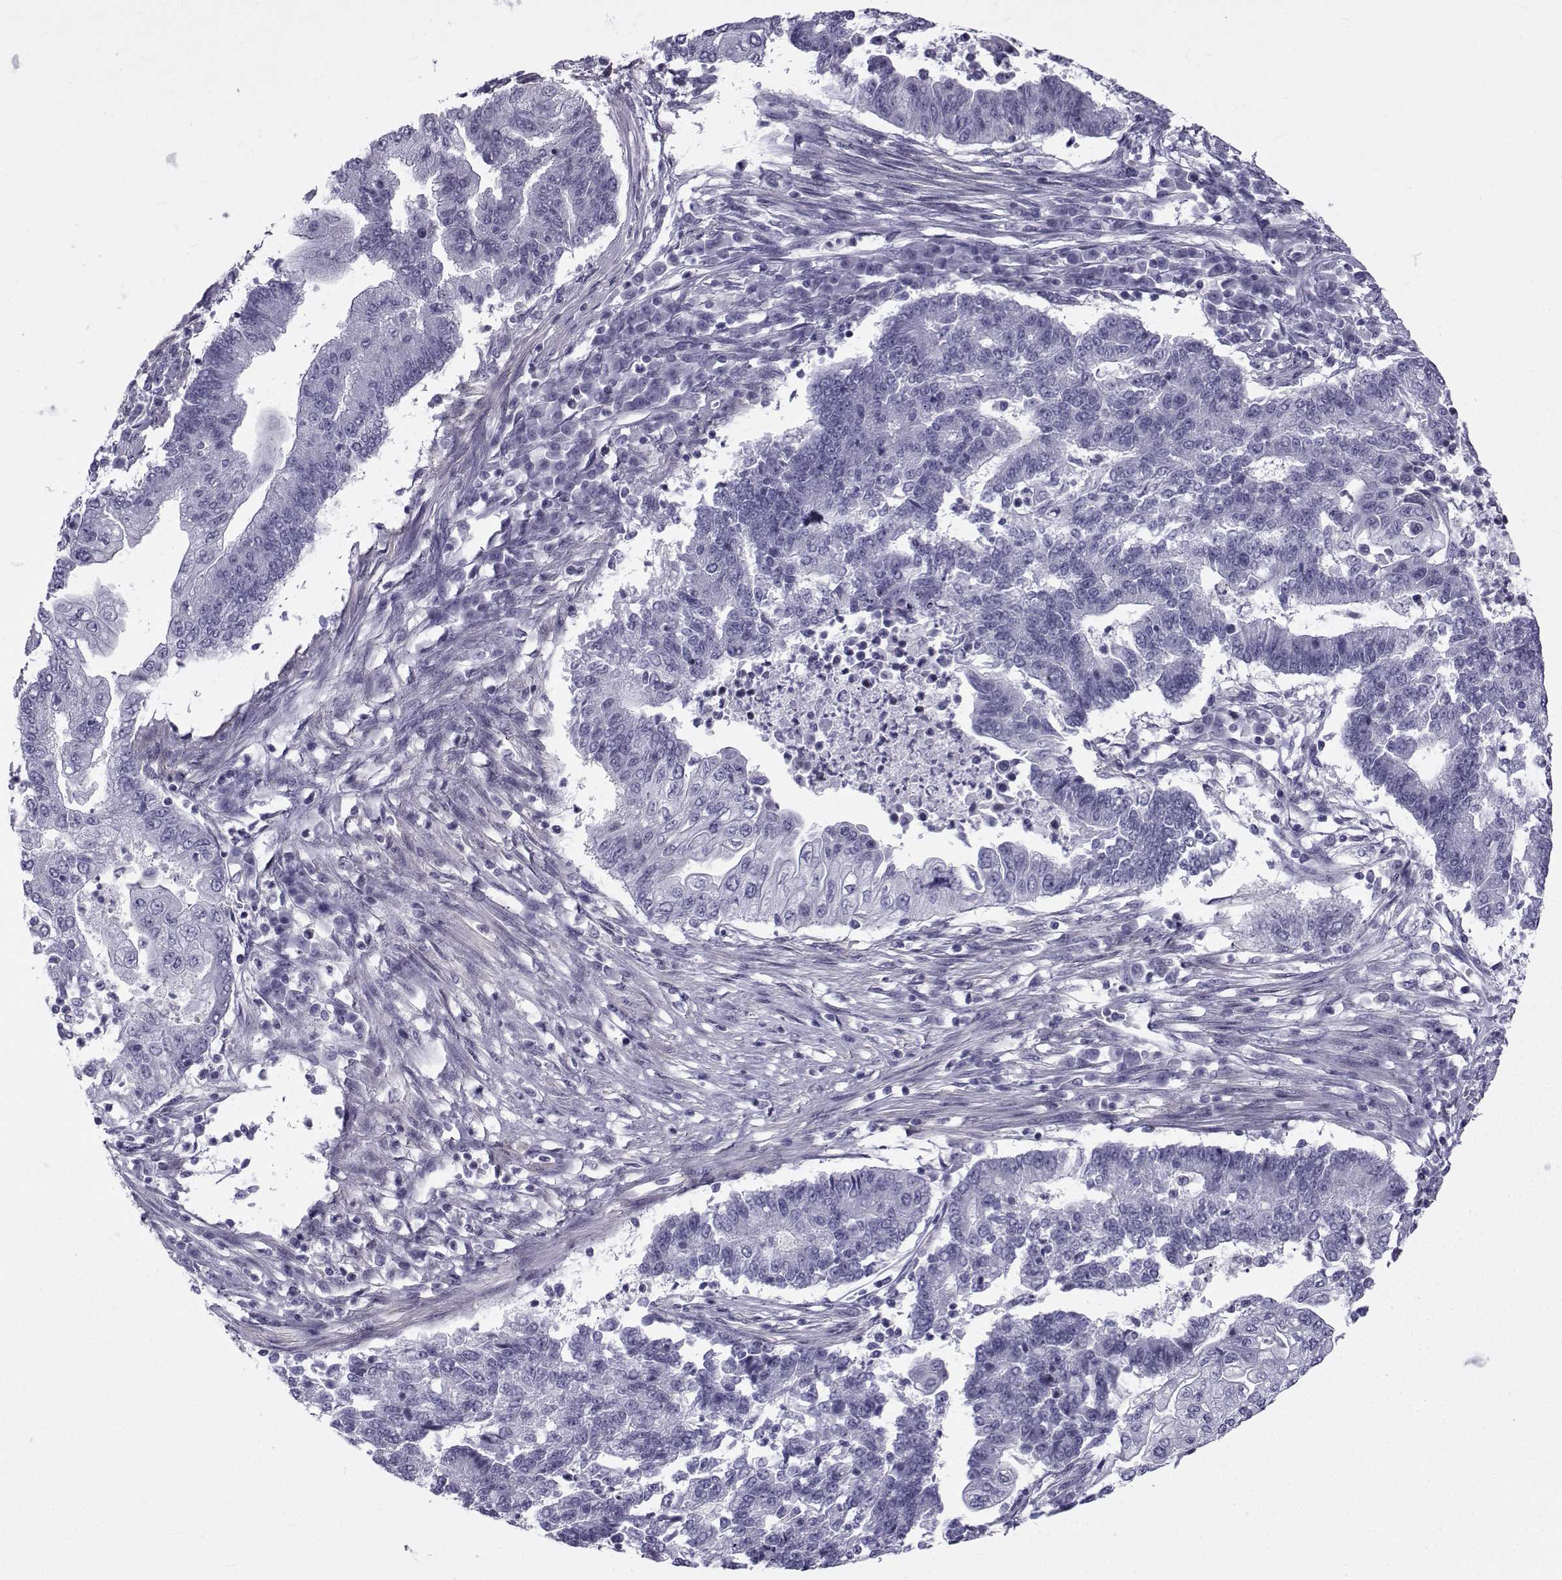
{"staining": {"intensity": "negative", "quantity": "none", "location": "none"}, "tissue": "endometrial cancer", "cell_type": "Tumor cells", "image_type": "cancer", "snomed": [{"axis": "morphology", "description": "Adenocarcinoma, NOS"}, {"axis": "topography", "description": "Uterus"}, {"axis": "topography", "description": "Endometrium"}], "caption": "IHC of endometrial cancer (adenocarcinoma) displays no staining in tumor cells. (DAB immunohistochemistry (IHC) visualized using brightfield microscopy, high magnification).", "gene": "SPANXD", "patient": {"sex": "female", "age": 54}}